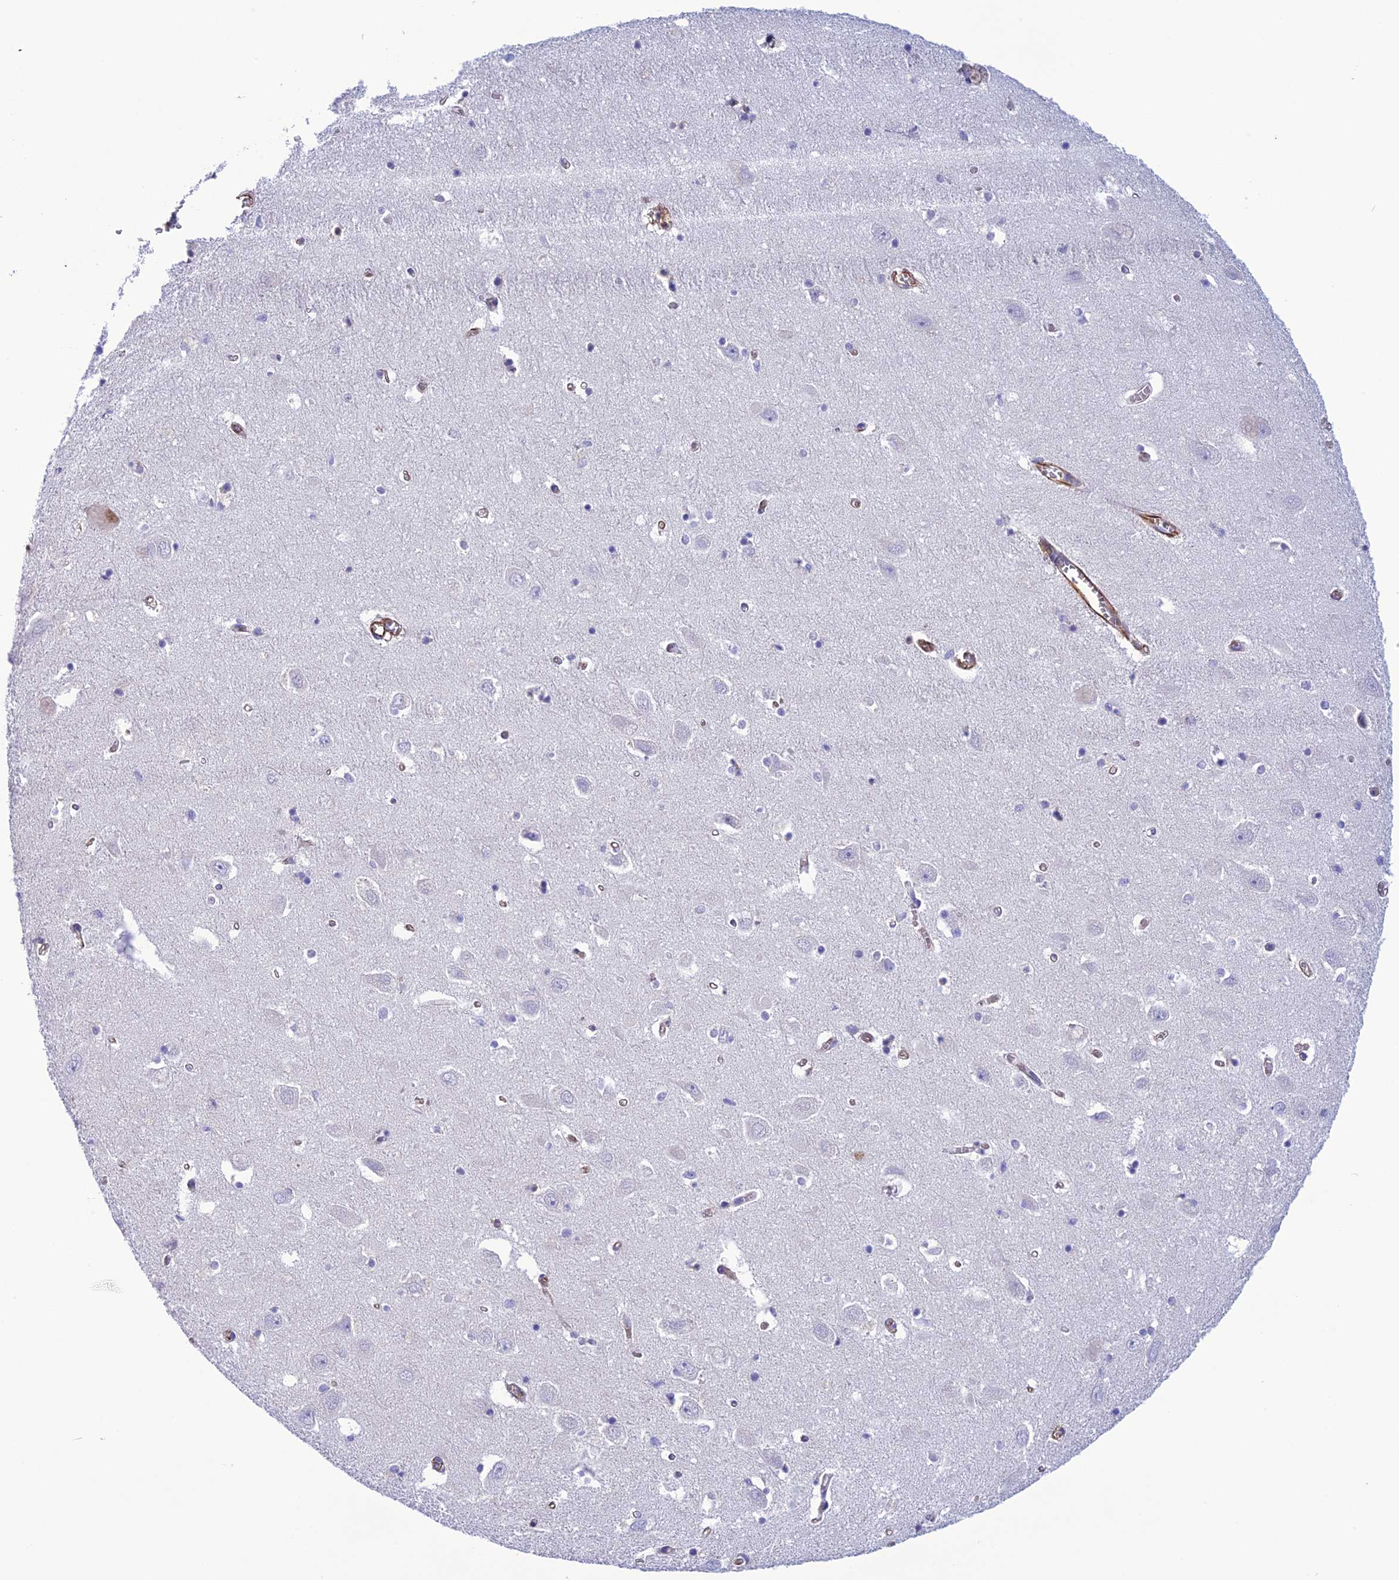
{"staining": {"intensity": "negative", "quantity": "none", "location": "none"}, "tissue": "hippocampus", "cell_type": "Glial cells", "image_type": "normal", "snomed": [{"axis": "morphology", "description": "Normal tissue, NOS"}, {"axis": "topography", "description": "Hippocampus"}], "caption": "Histopathology image shows no protein positivity in glial cells of benign hippocampus.", "gene": "FBXL20", "patient": {"sex": "female", "age": 64}}